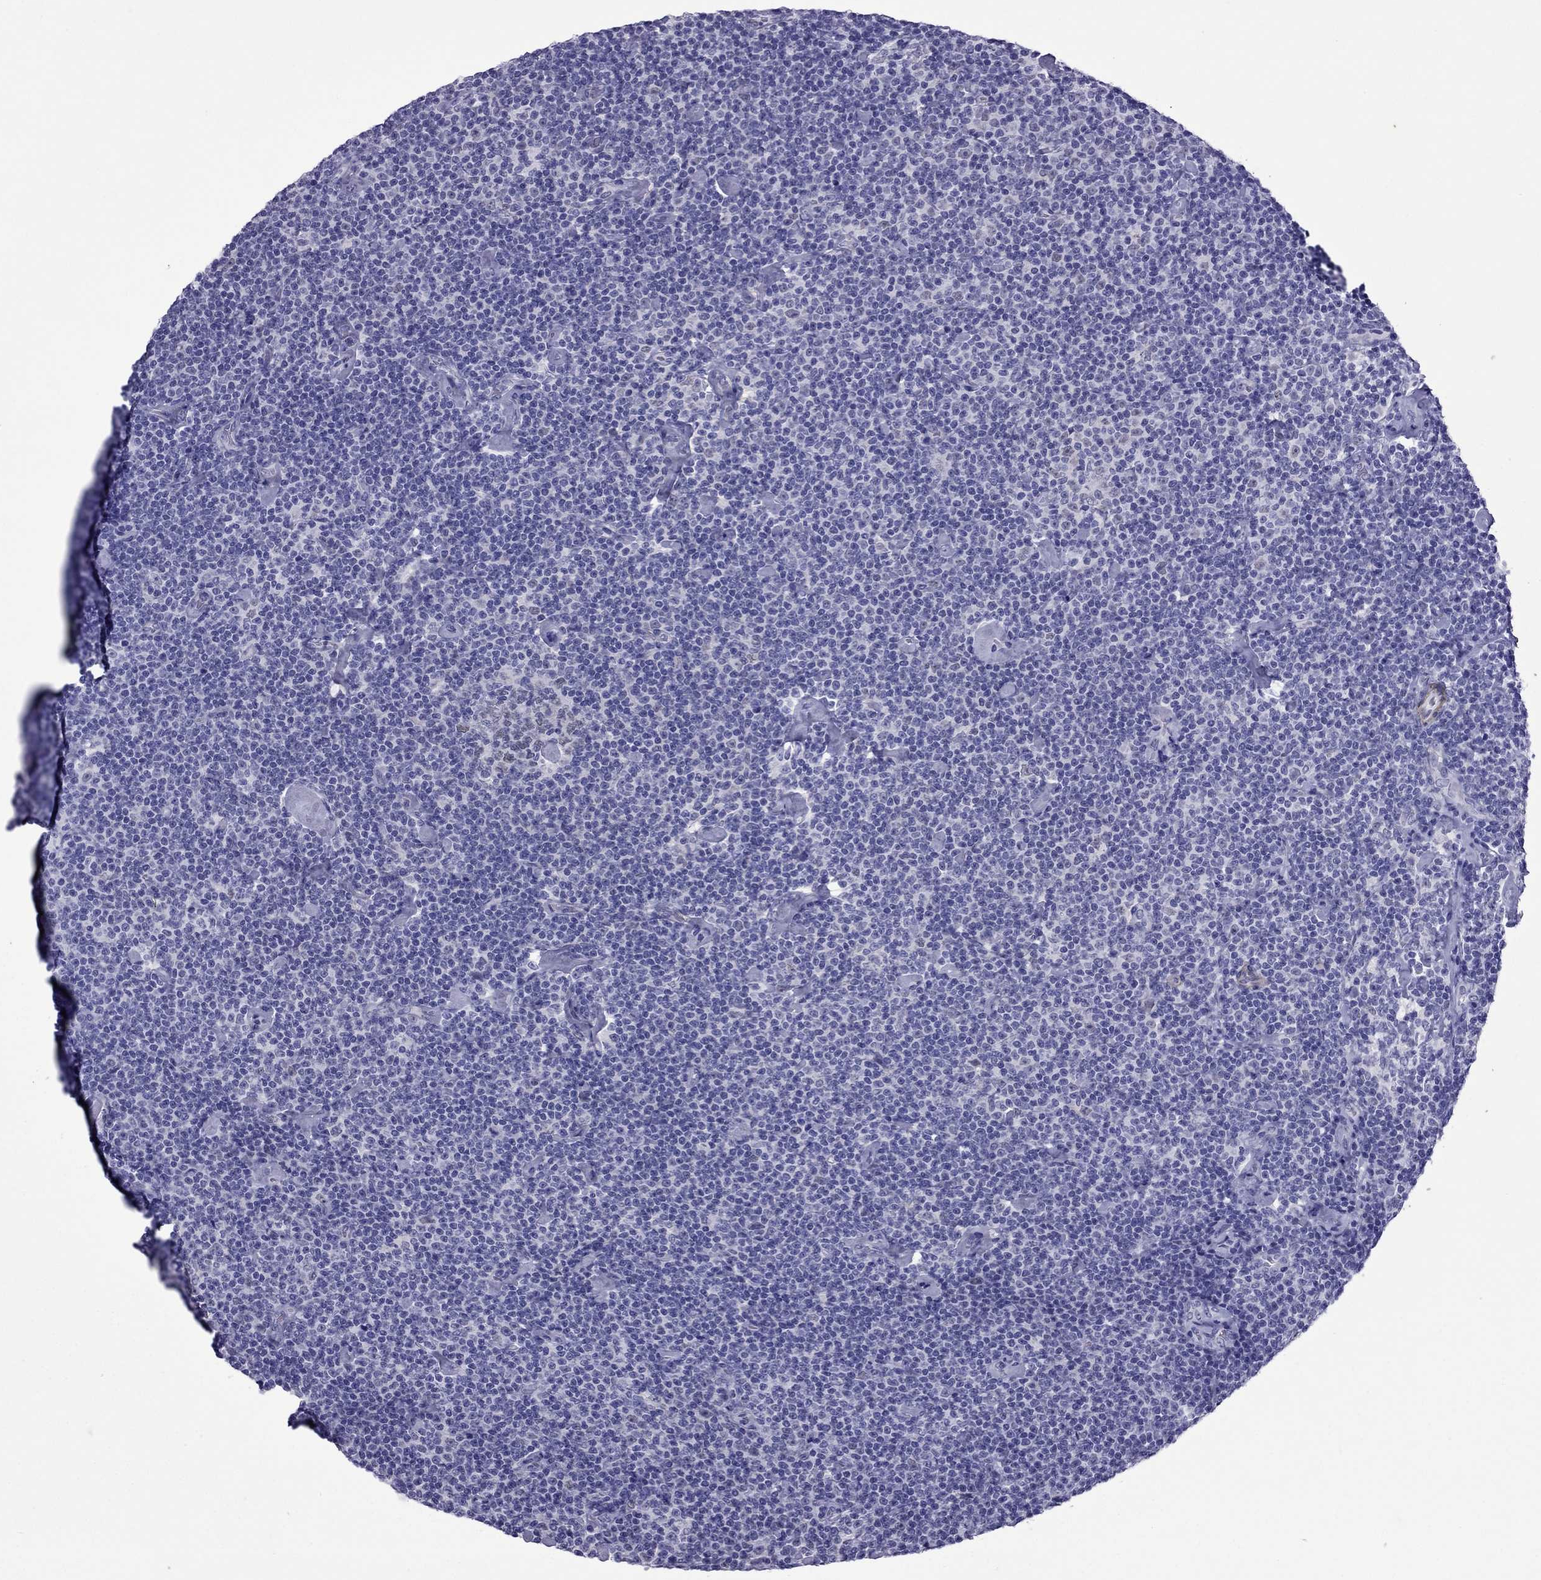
{"staining": {"intensity": "negative", "quantity": "none", "location": "none"}, "tissue": "lymphoma", "cell_type": "Tumor cells", "image_type": "cancer", "snomed": [{"axis": "morphology", "description": "Malignant lymphoma, non-Hodgkin's type, Low grade"}, {"axis": "topography", "description": "Lymph node"}], "caption": "Micrograph shows no significant protein expression in tumor cells of lymphoma.", "gene": "CHRNA5", "patient": {"sex": "male", "age": 81}}